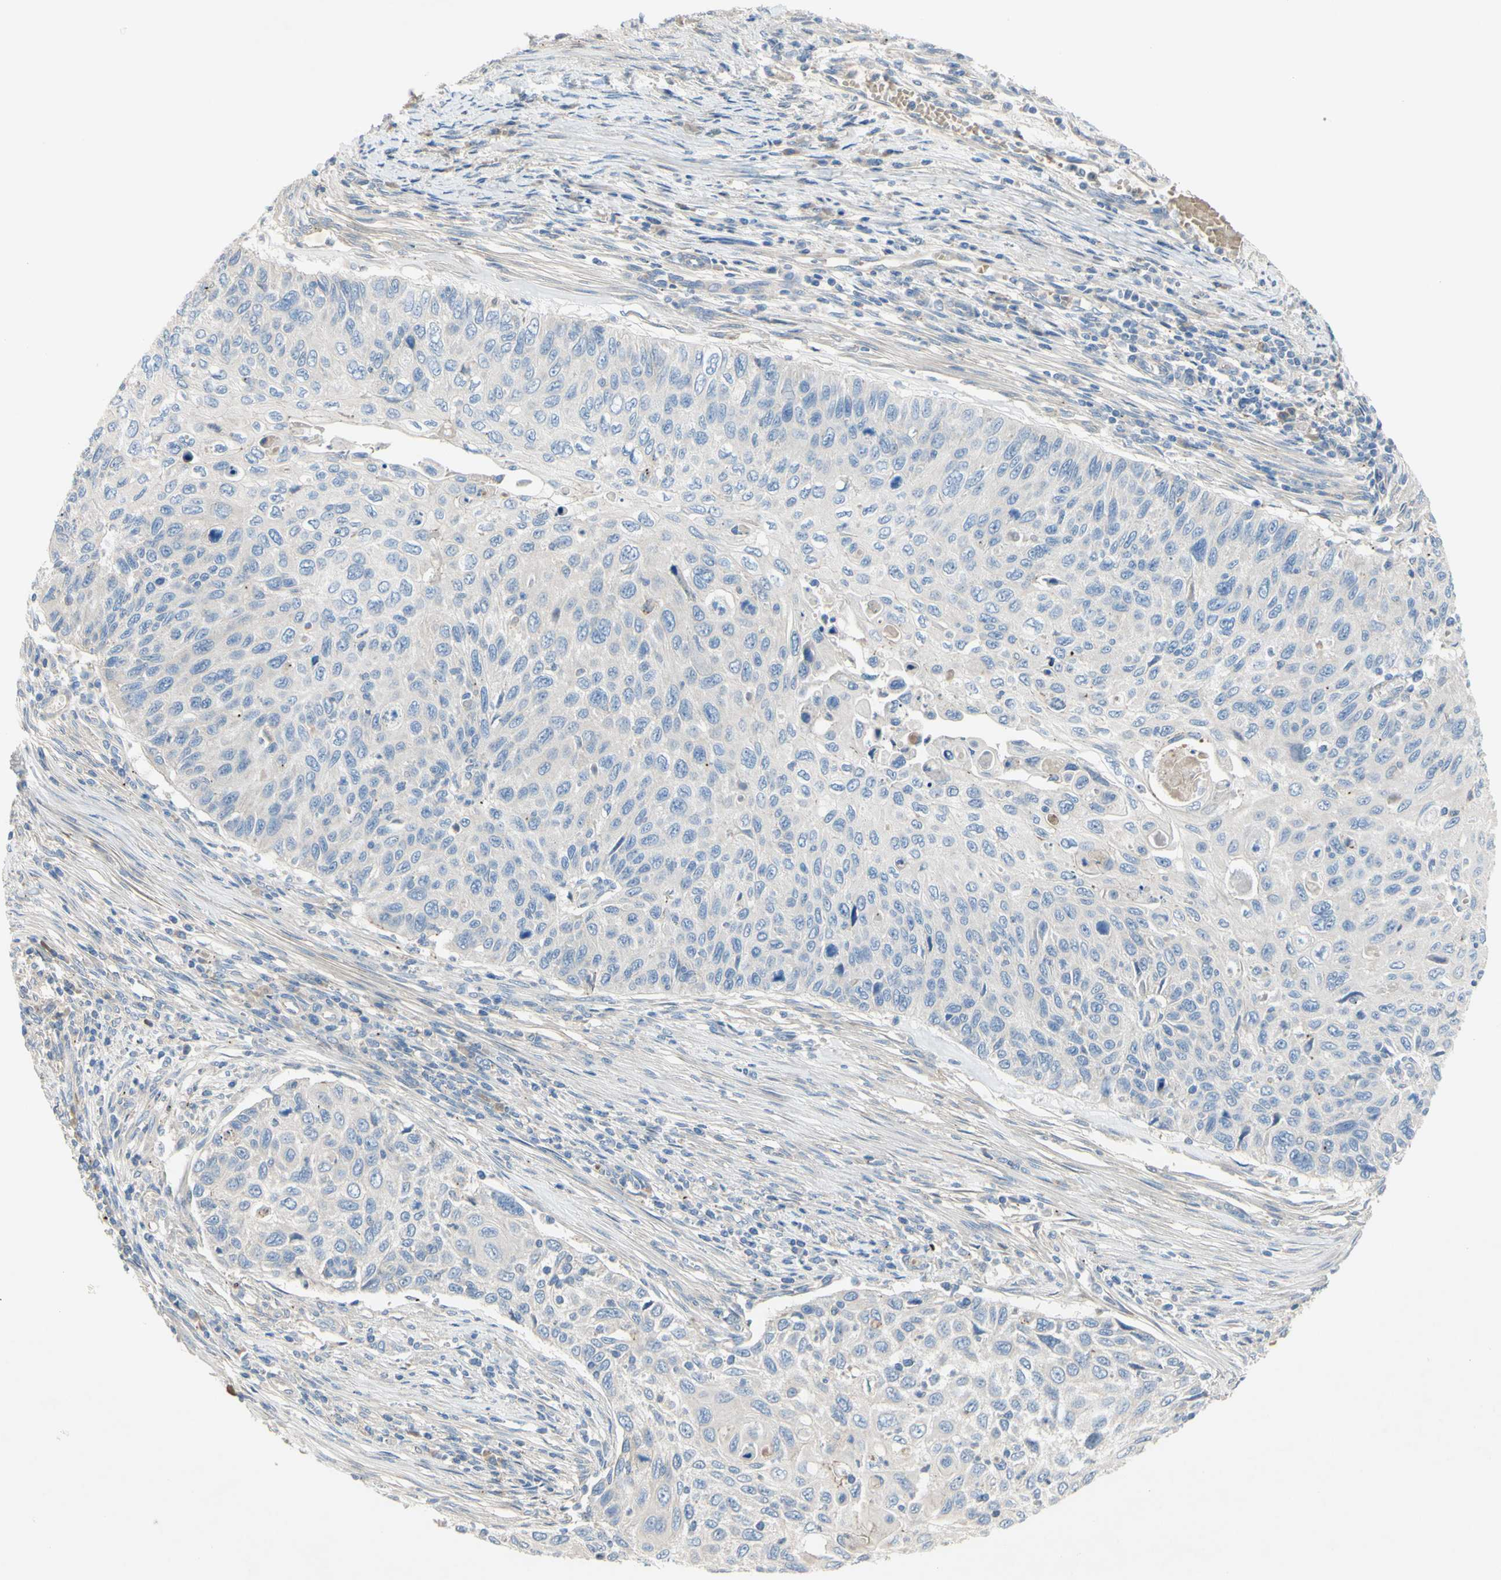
{"staining": {"intensity": "negative", "quantity": "none", "location": "none"}, "tissue": "cervical cancer", "cell_type": "Tumor cells", "image_type": "cancer", "snomed": [{"axis": "morphology", "description": "Squamous cell carcinoma, NOS"}, {"axis": "topography", "description": "Cervix"}], "caption": "Immunohistochemical staining of human cervical cancer shows no significant expression in tumor cells.", "gene": "TMEM59L", "patient": {"sex": "female", "age": 70}}